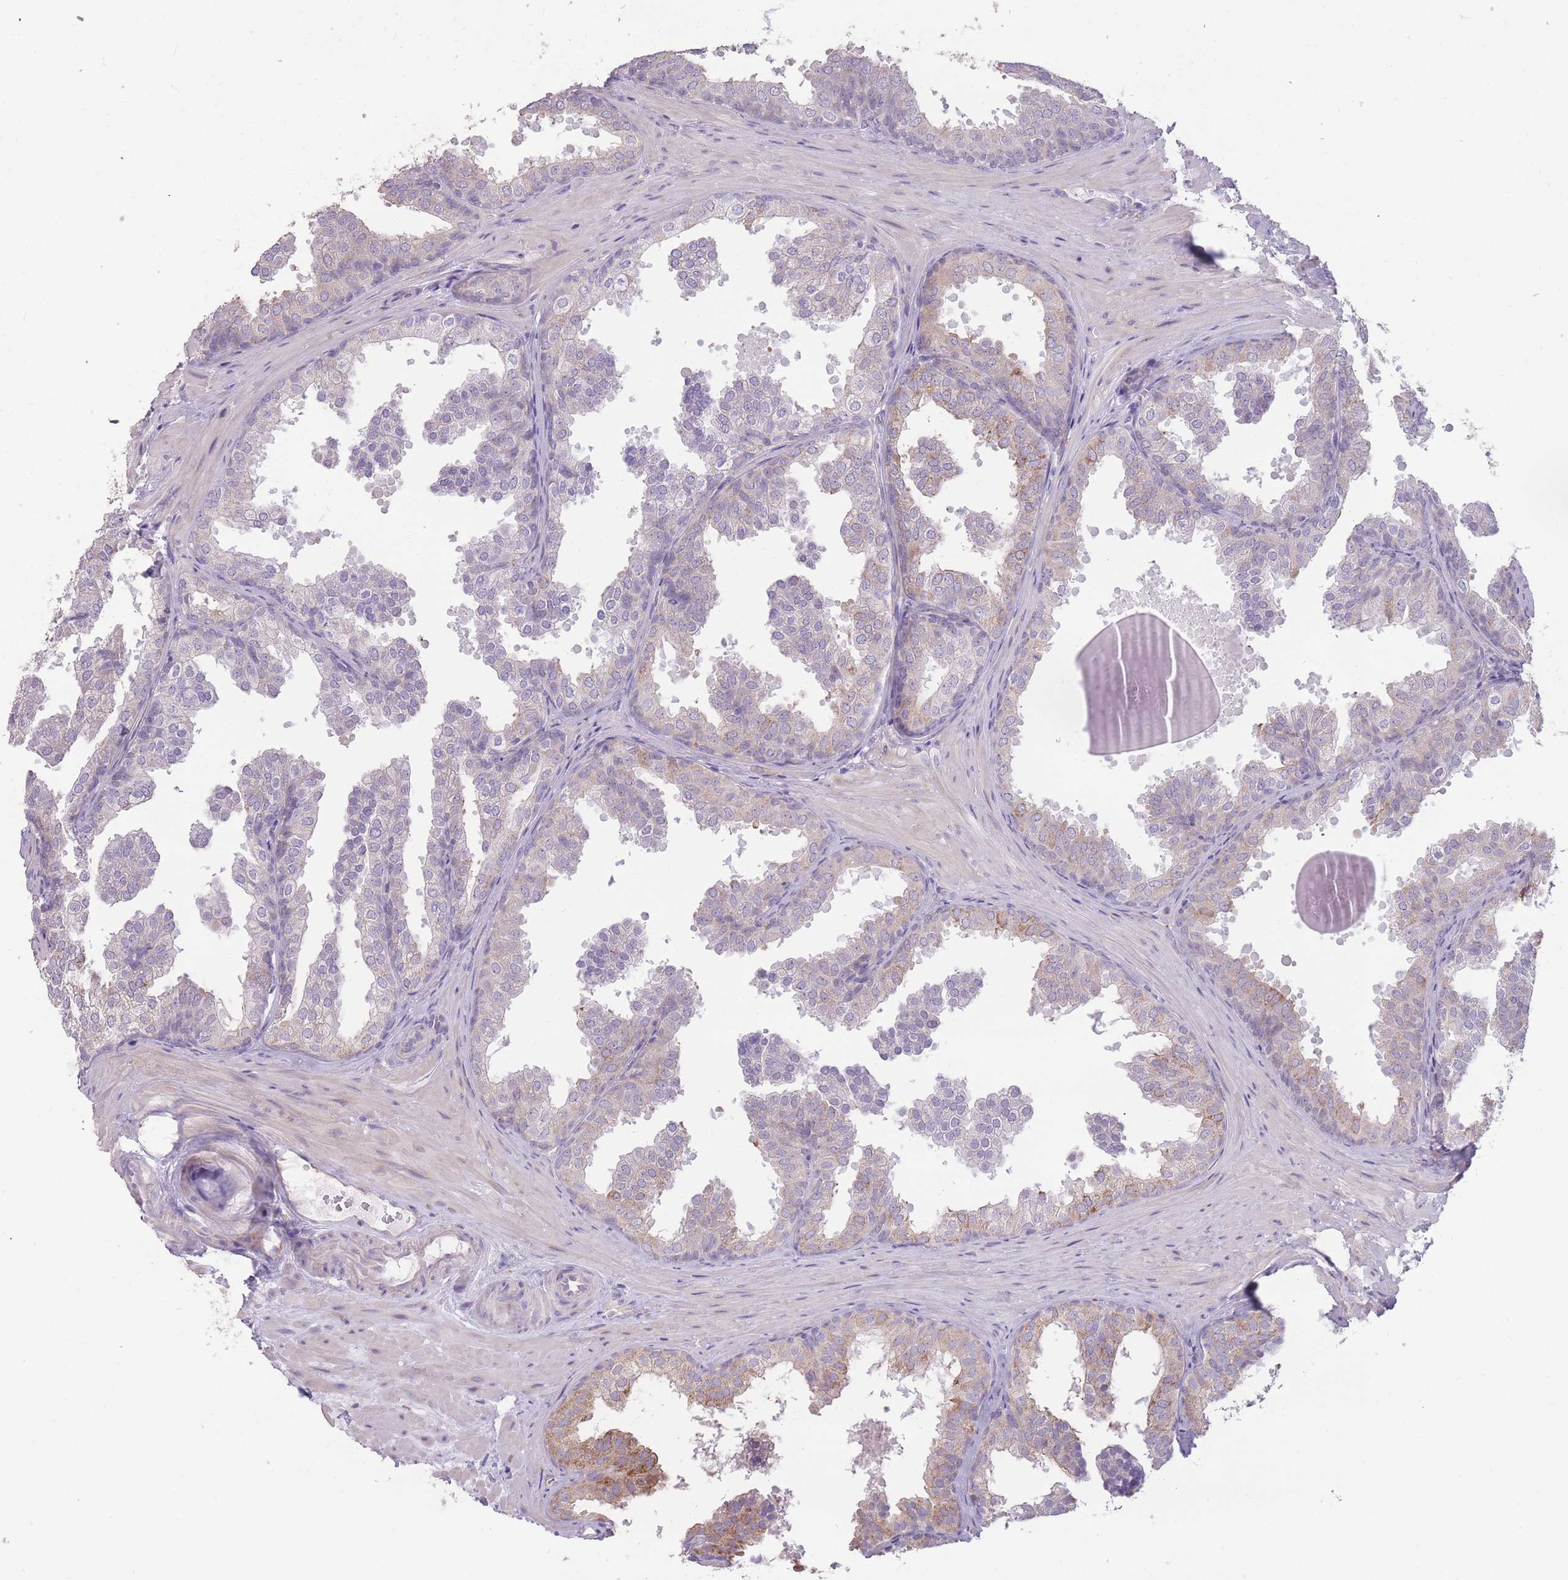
{"staining": {"intensity": "moderate", "quantity": "<25%", "location": "cytoplasmic/membranous"}, "tissue": "prostate", "cell_type": "Glandular cells", "image_type": "normal", "snomed": [{"axis": "morphology", "description": "Normal tissue, NOS"}, {"axis": "topography", "description": "Prostate"}], "caption": "Immunohistochemistry (IHC) (DAB (3,3'-diaminobenzidine)) staining of normal prostate exhibits moderate cytoplasmic/membranous protein expression in approximately <25% of glandular cells.", "gene": "TRAPPC5", "patient": {"sex": "male", "age": 37}}